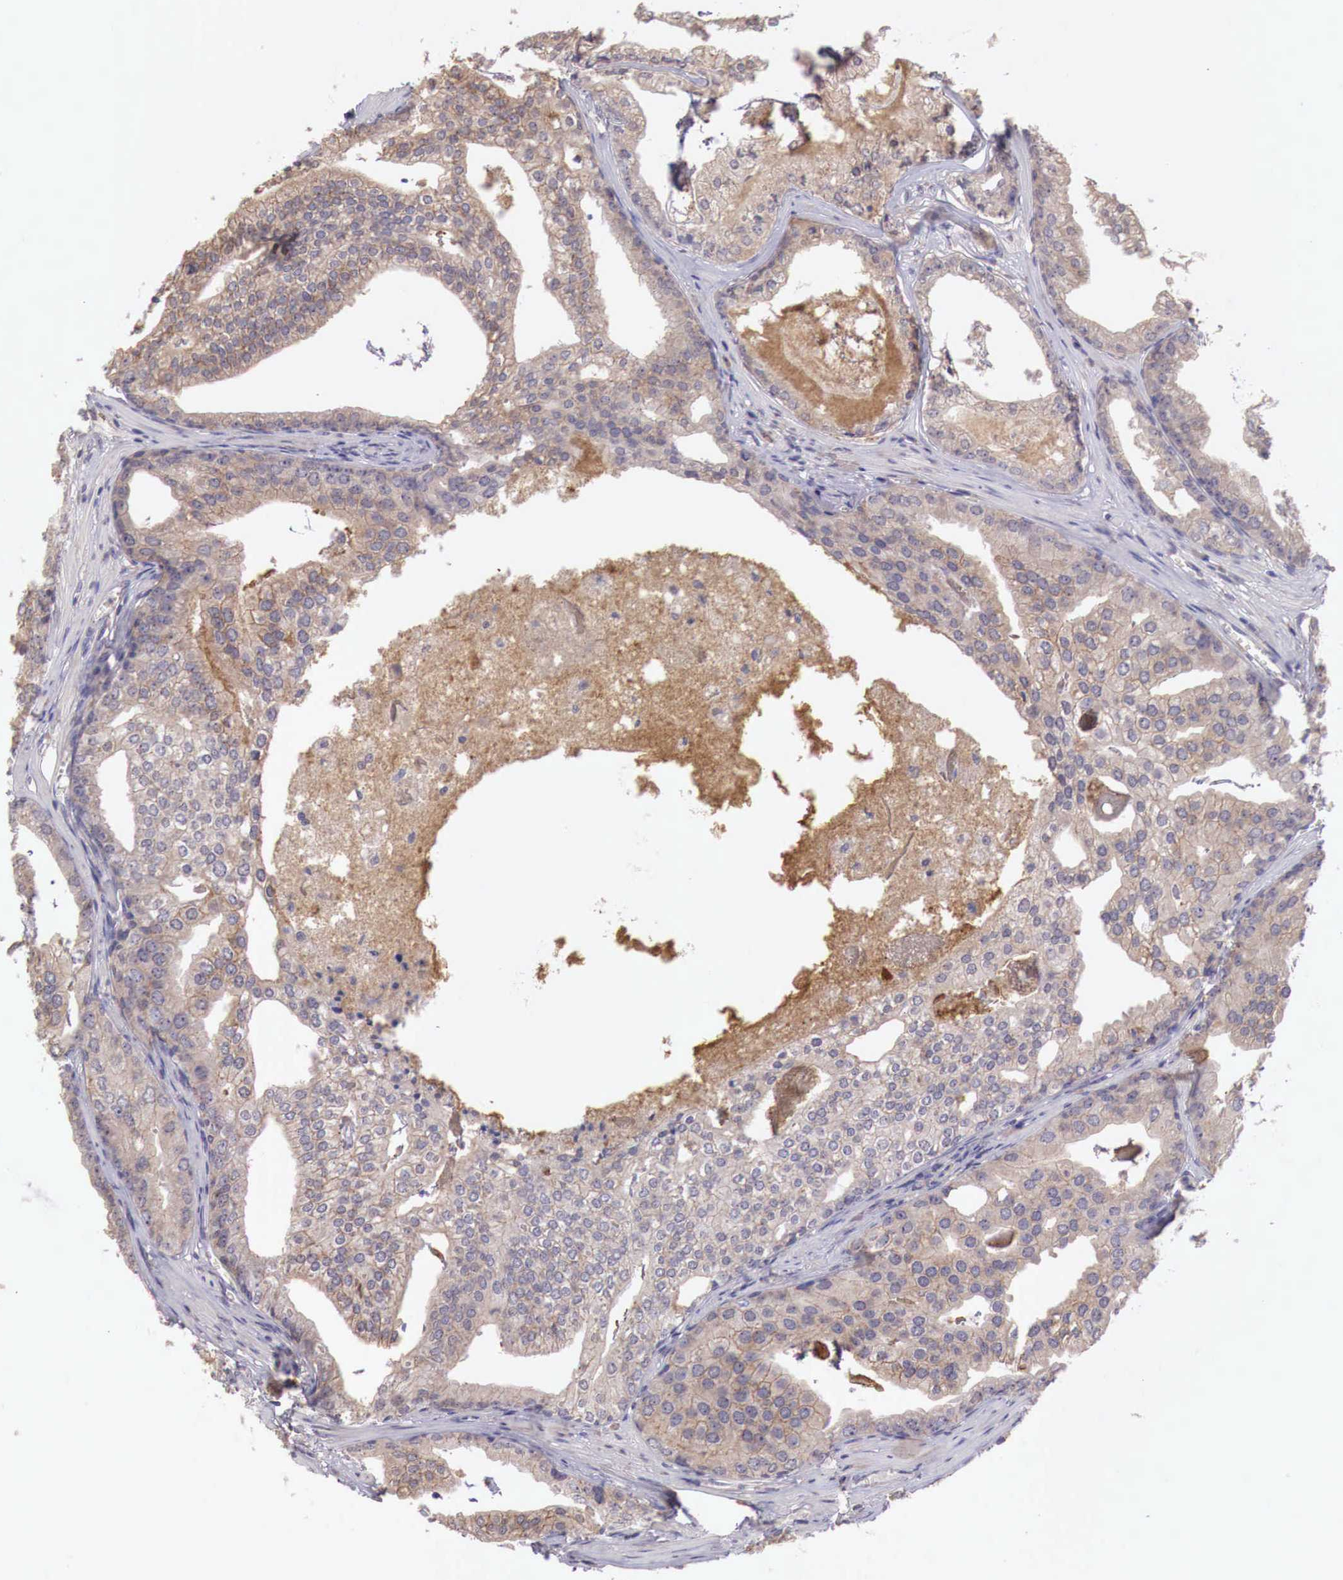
{"staining": {"intensity": "weak", "quantity": "25%-75%", "location": "cytoplasmic/membranous"}, "tissue": "prostate cancer", "cell_type": "Tumor cells", "image_type": "cancer", "snomed": [{"axis": "morphology", "description": "Adenocarcinoma, High grade"}, {"axis": "topography", "description": "Prostate"}], "caption": "A brown stain labels weak cytoplasmic/membranous staining of a protein in prostate high-grade adenocarcinoma tumor cells. The staining was performed using DAB to visualize the protein expression in brown, while the nuclei were stained in blue with hematoxylin (Magnification: 20x).", "gene": "CHRDL1", "patient": {"sex": "male", "age": 56}}